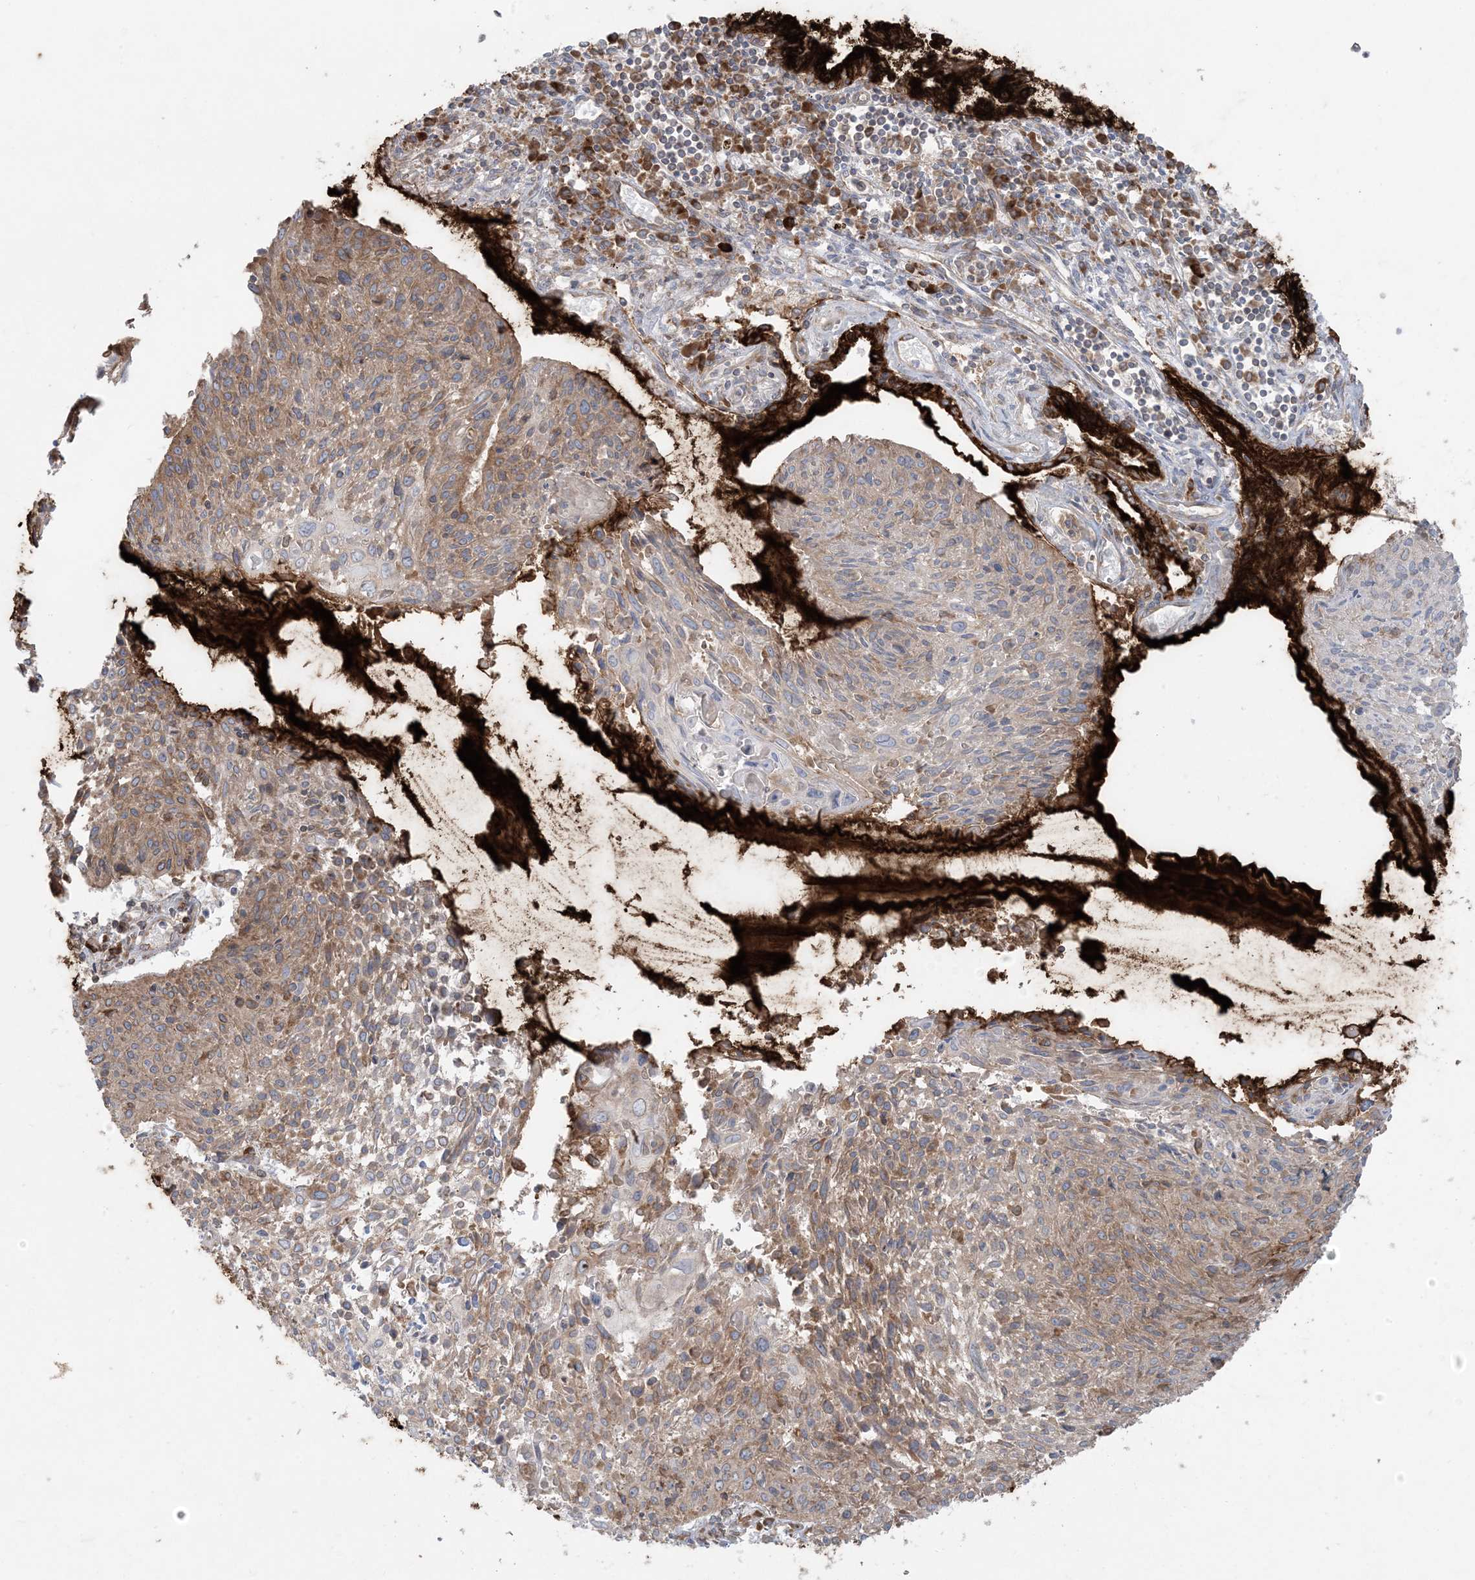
{"staining": {"intensity": "moderate", "quantity": ">75%", "location": "cytoplasmic/membranous"}, "tissue": "cervical cancer", "cell_type": "Tumor cells", "image_type": "cancer", "snomed": [{"axis": "morphology", "description": "Squamous cell carcinoma, NOS"}, {"axis": "topography", "description": "Cervix"}], "caption": "A brown stain highlights moderate cytoplasmic/membranous staining of a protein in squamous cell carcinoma (cervical) tumor cells.", "gene": "UBXN4", "patient": {"sex": "female", "age": 51}}